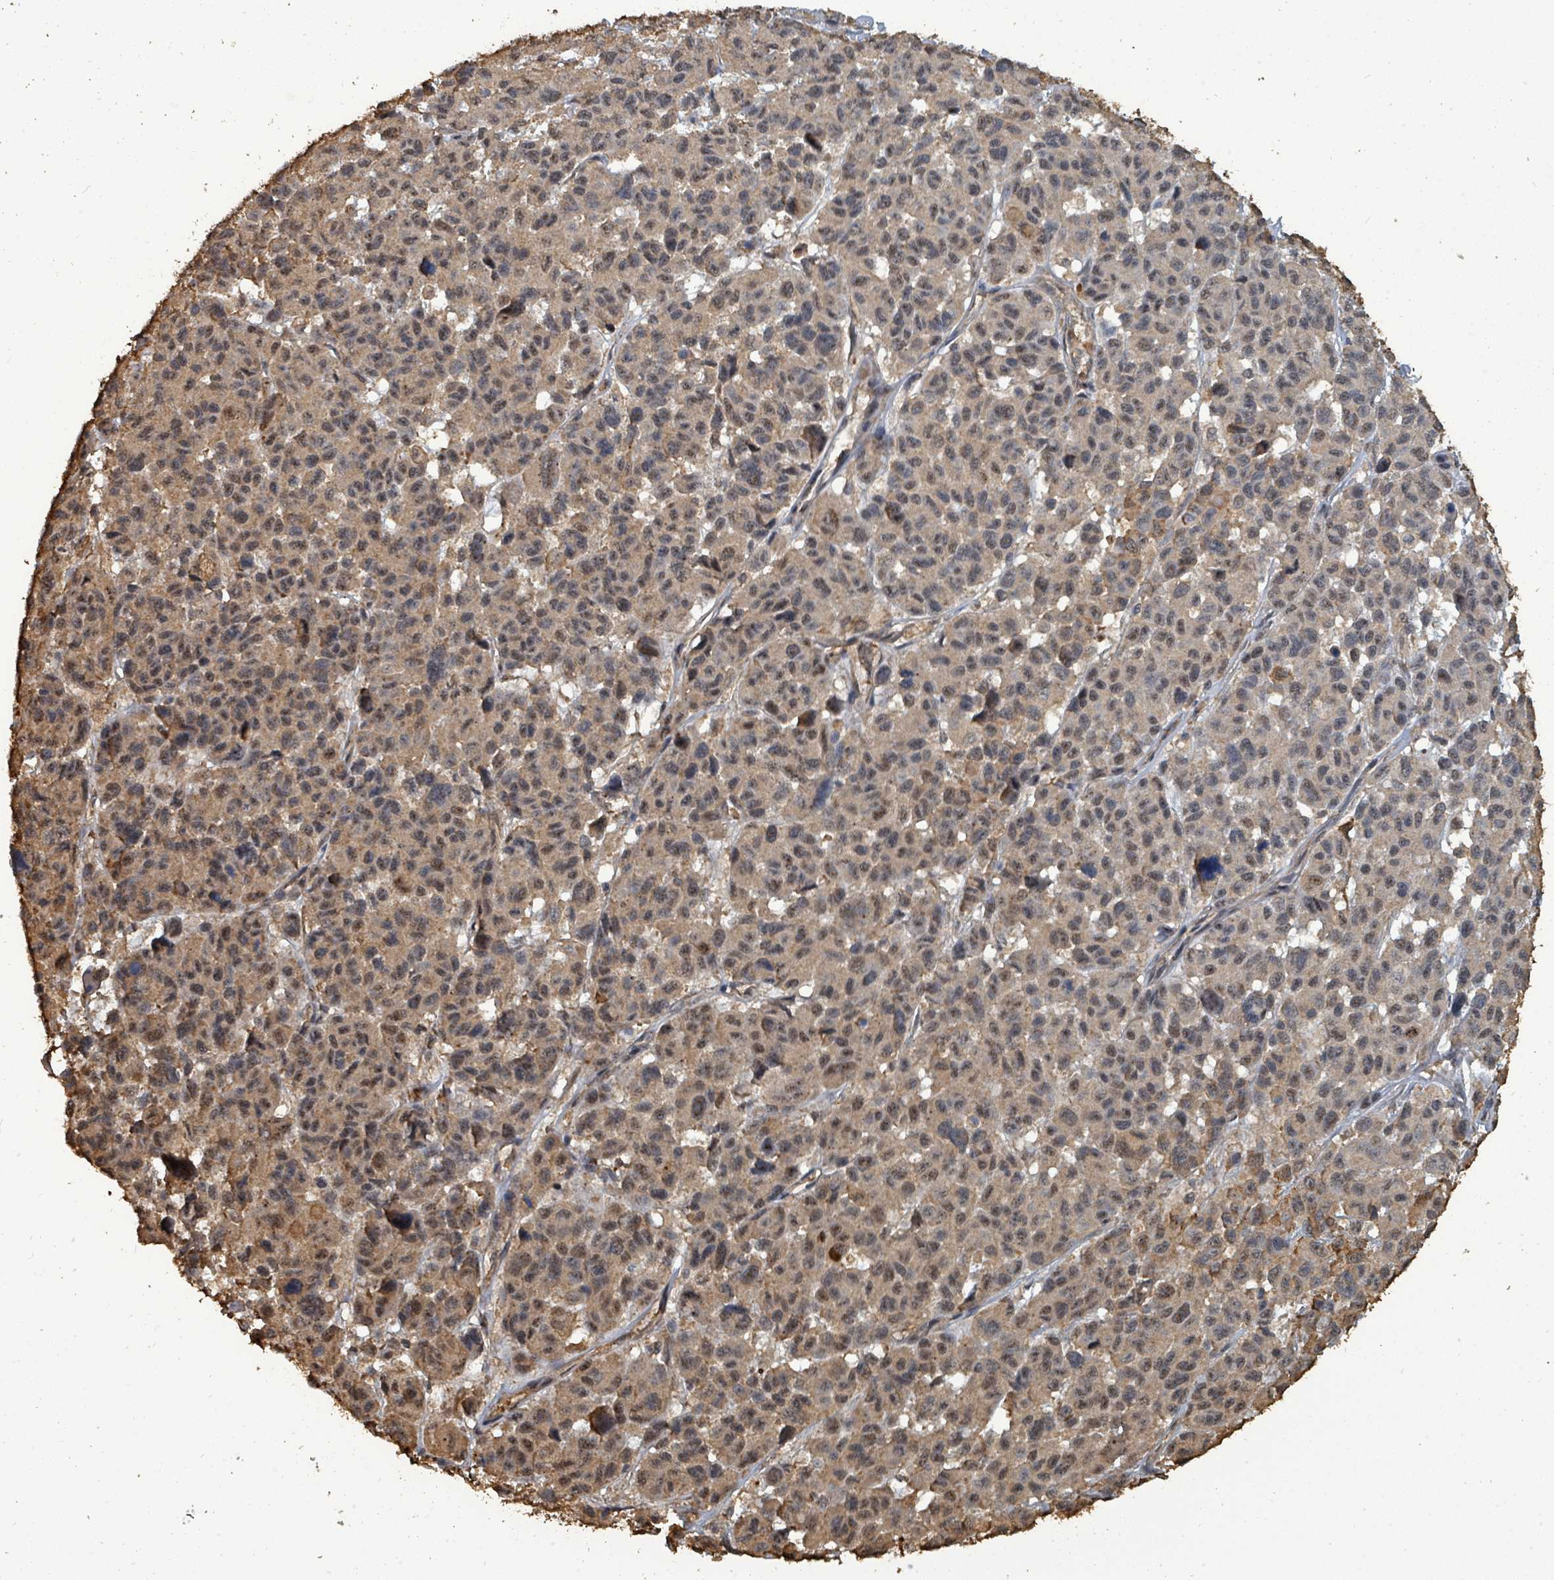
{"staining": {"intensity": "weak", "quantity": ">75%", "location": "cytoplasmic/membranous,nuclear"}, "tissue": "melanoma", "cell_type": "Tumor cells", "image_type": "cancer", "snomed": [{"axis": "morphology", "description": "Malignant melanoma, NOS"}, {"axis": "topography", "description": "Skin"}], "caption": "Immunohistochemical staining of human melanoma reveals low levels of weak cytoplasmic/membranous and nuclear protein staining in about >75% of tumor cells.", "gene": "C6orf52", "patient": {"sex": "female", "age": 66}}